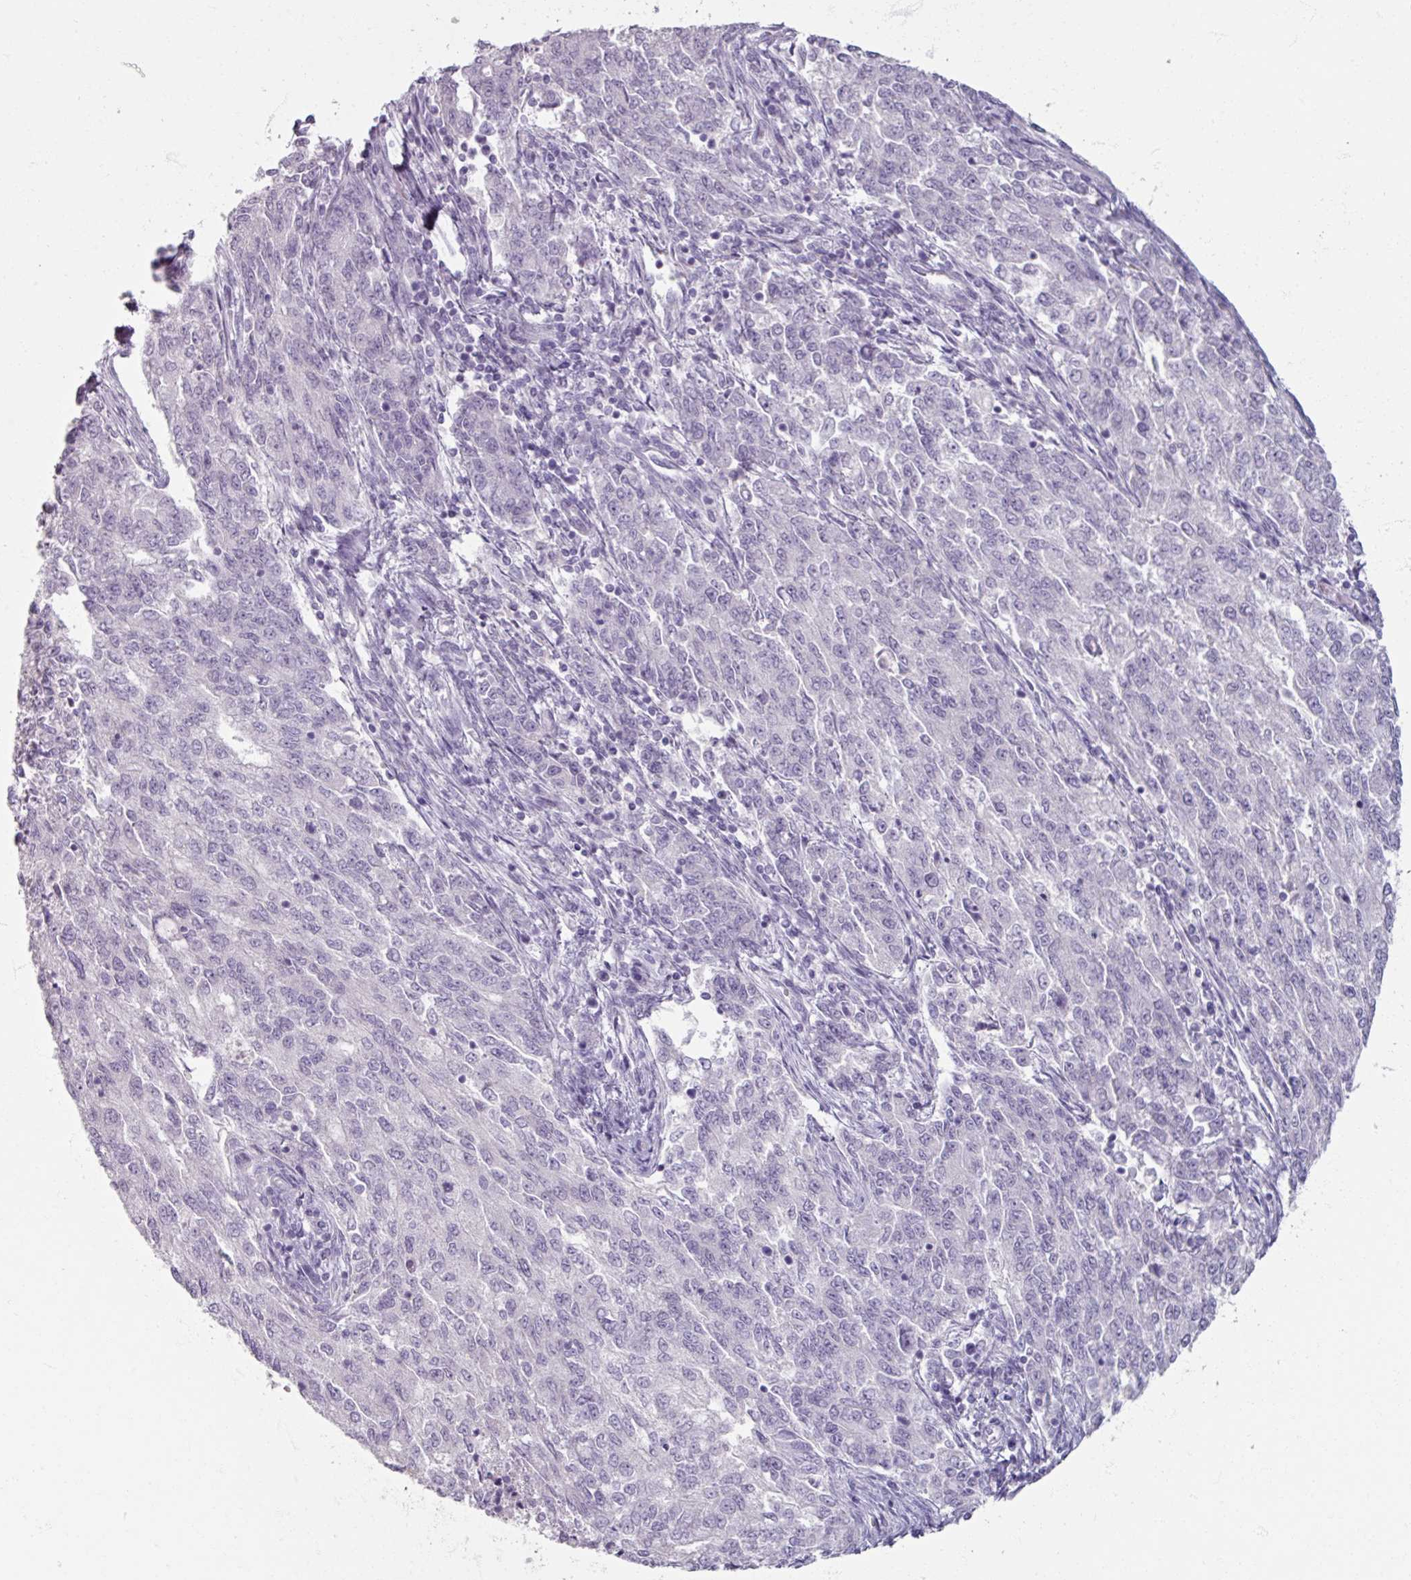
{"staining": {"intensity": "negative", "quantity": "none", "location": "none"}, "tissue": "endometrial cancer", "cell_type": "Tumor cells", "image_type": "cancer", "snomed": [{"axis": "morphology", "description": "Adenocarcinoma, NOS"}, {"axis": "topography", "description": "Endometrium"}], "caption": "DAB immunohistochemical staining of human endometrial adenocarcinoma displays no significant staining in tumor cells. (DAB IHC, high magnification).", "gene": "TG", "patient": {"sex": "female", "age": 50}}